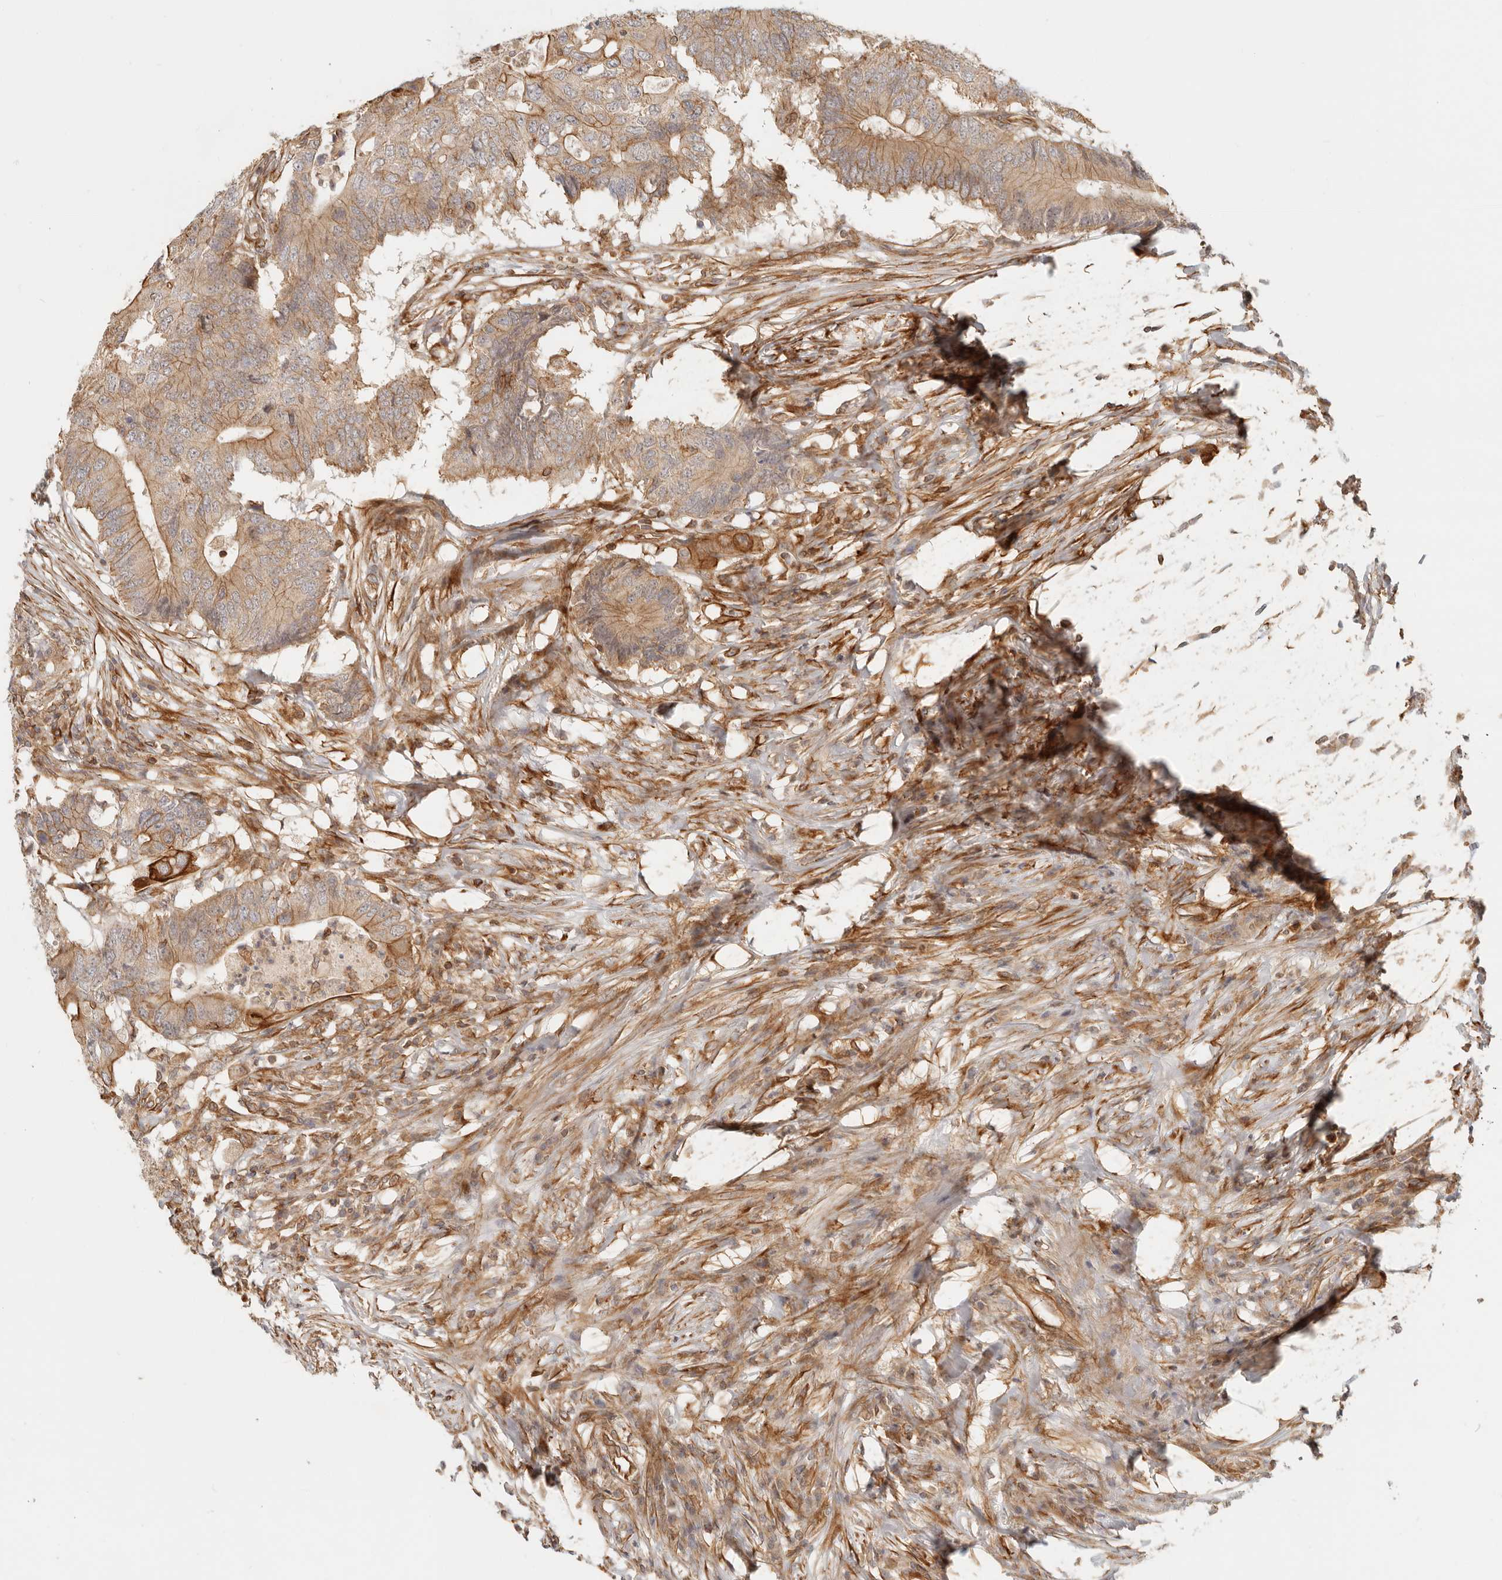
{"staining": {"intensity": "moderate", "quantity": ">75%", "location": "cytoplasmic/membranous"}, "tissue": "colorectal cancer", "cell_type": "Tumor cells", "image_type": "cancer", "snomed": [{"axis": "morphology", "description": "Adenocarcinoma, NOS"}, {"axis": "topography", "description": "Colon"}], "caption": "IHC image of human colorectal adenocarcinoma stained for a protein (brown), which displays medium levels of moderate cytoplasmic/membranous staining in about >75% of tumor cells.", "gene": "UFSP1", "patient": {"sex": "male", "age": 71}}